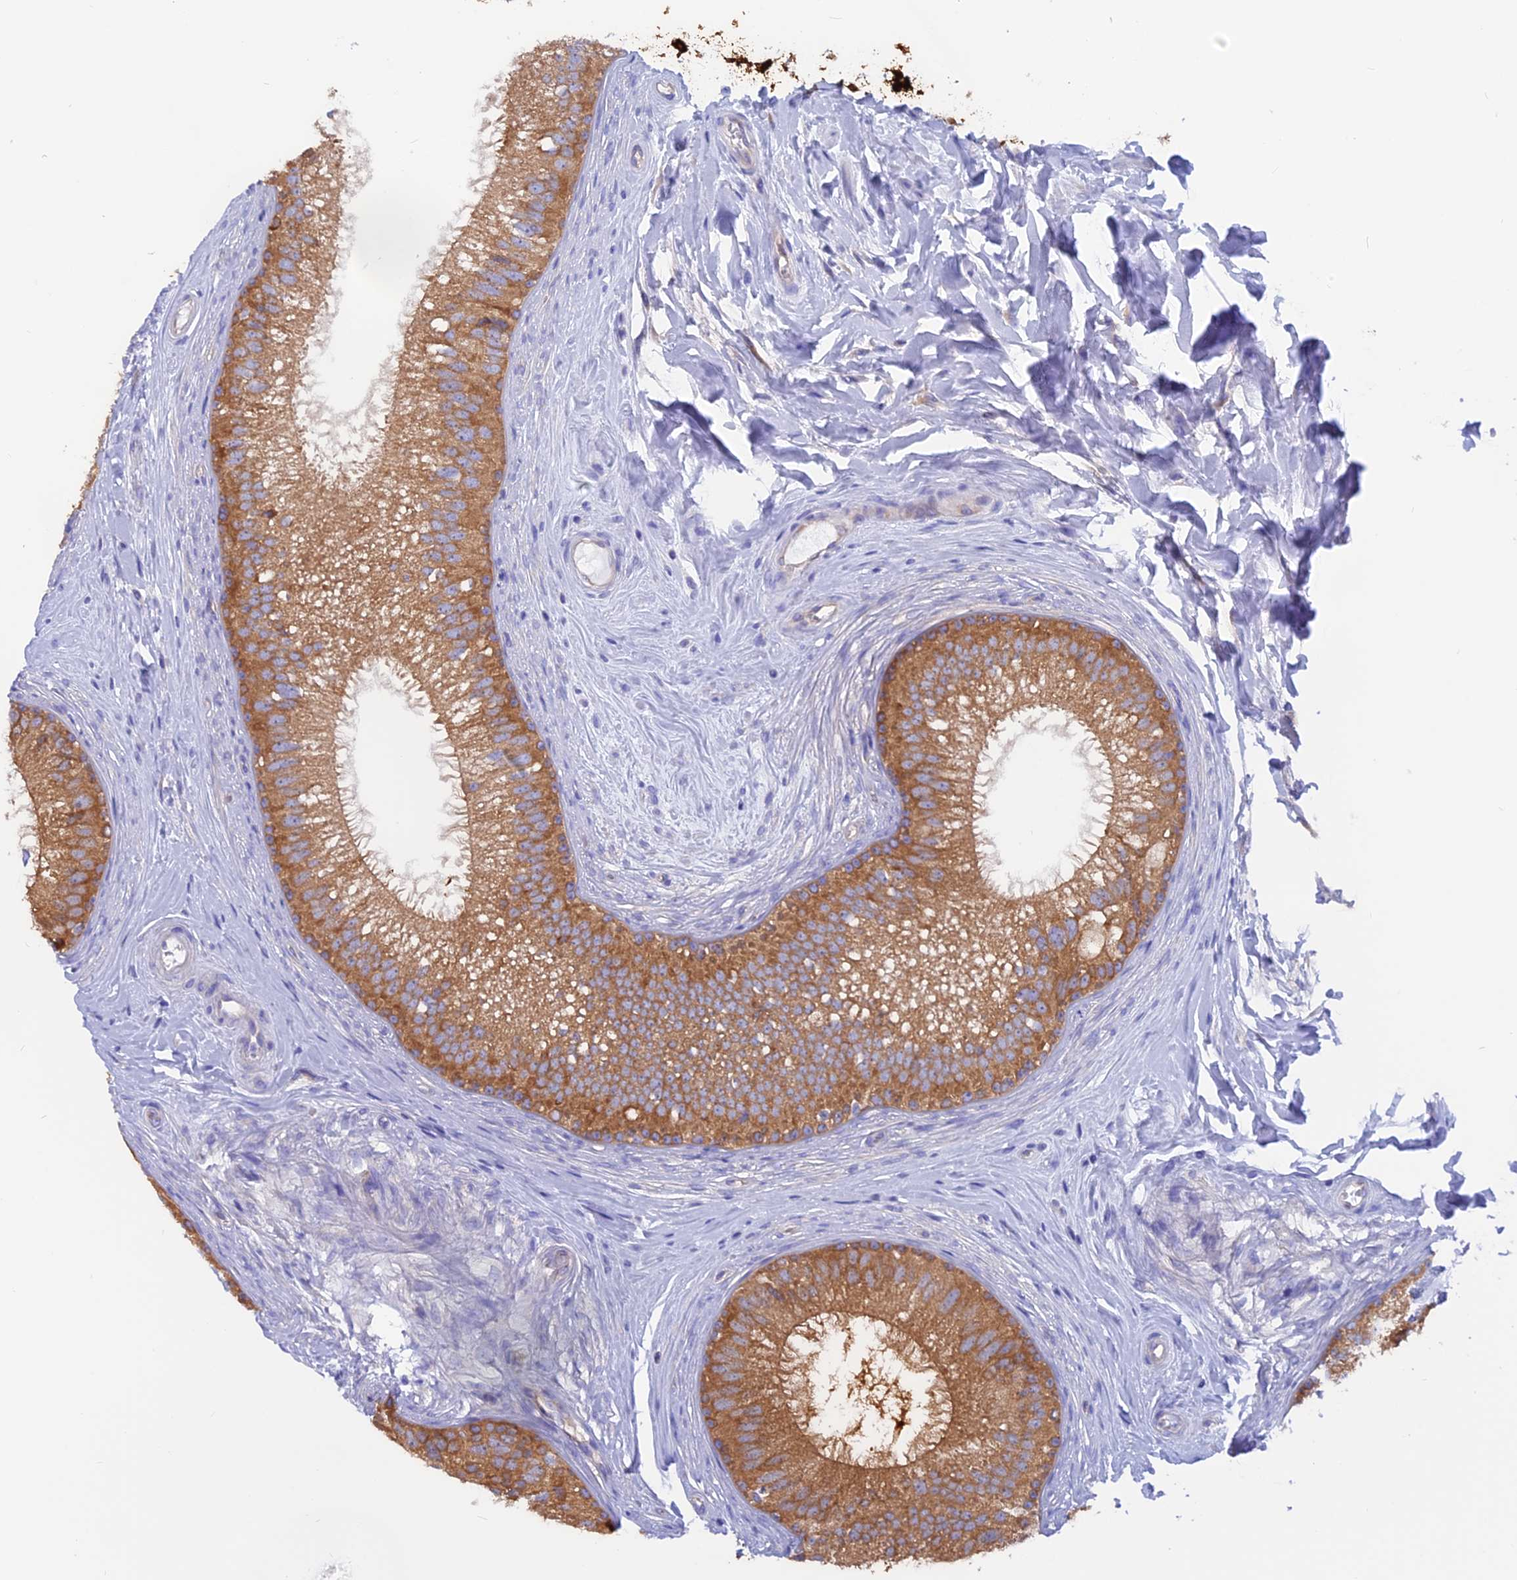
{"staining": {"intensity": "moderate", "quantity": ">75%", "location": "cytoplasmic/membranous"}, "tissue": "epididymis", "cell_type": "Glandular cells", "image_type": "normal", "snomed": [{"axis": "morphology", "description": "Normal tissue, NOS"}, {"axis": "topography", "description": "Epididymis"}], "caption": "This micrograph exhibits IHC staining of normal epididymis, with medium moderate cytoplasmic/membranous expression in approximately >75% of glandular cells.", "gene": "LZTFL1", "patient": {"sex": "male", "age": 33}}